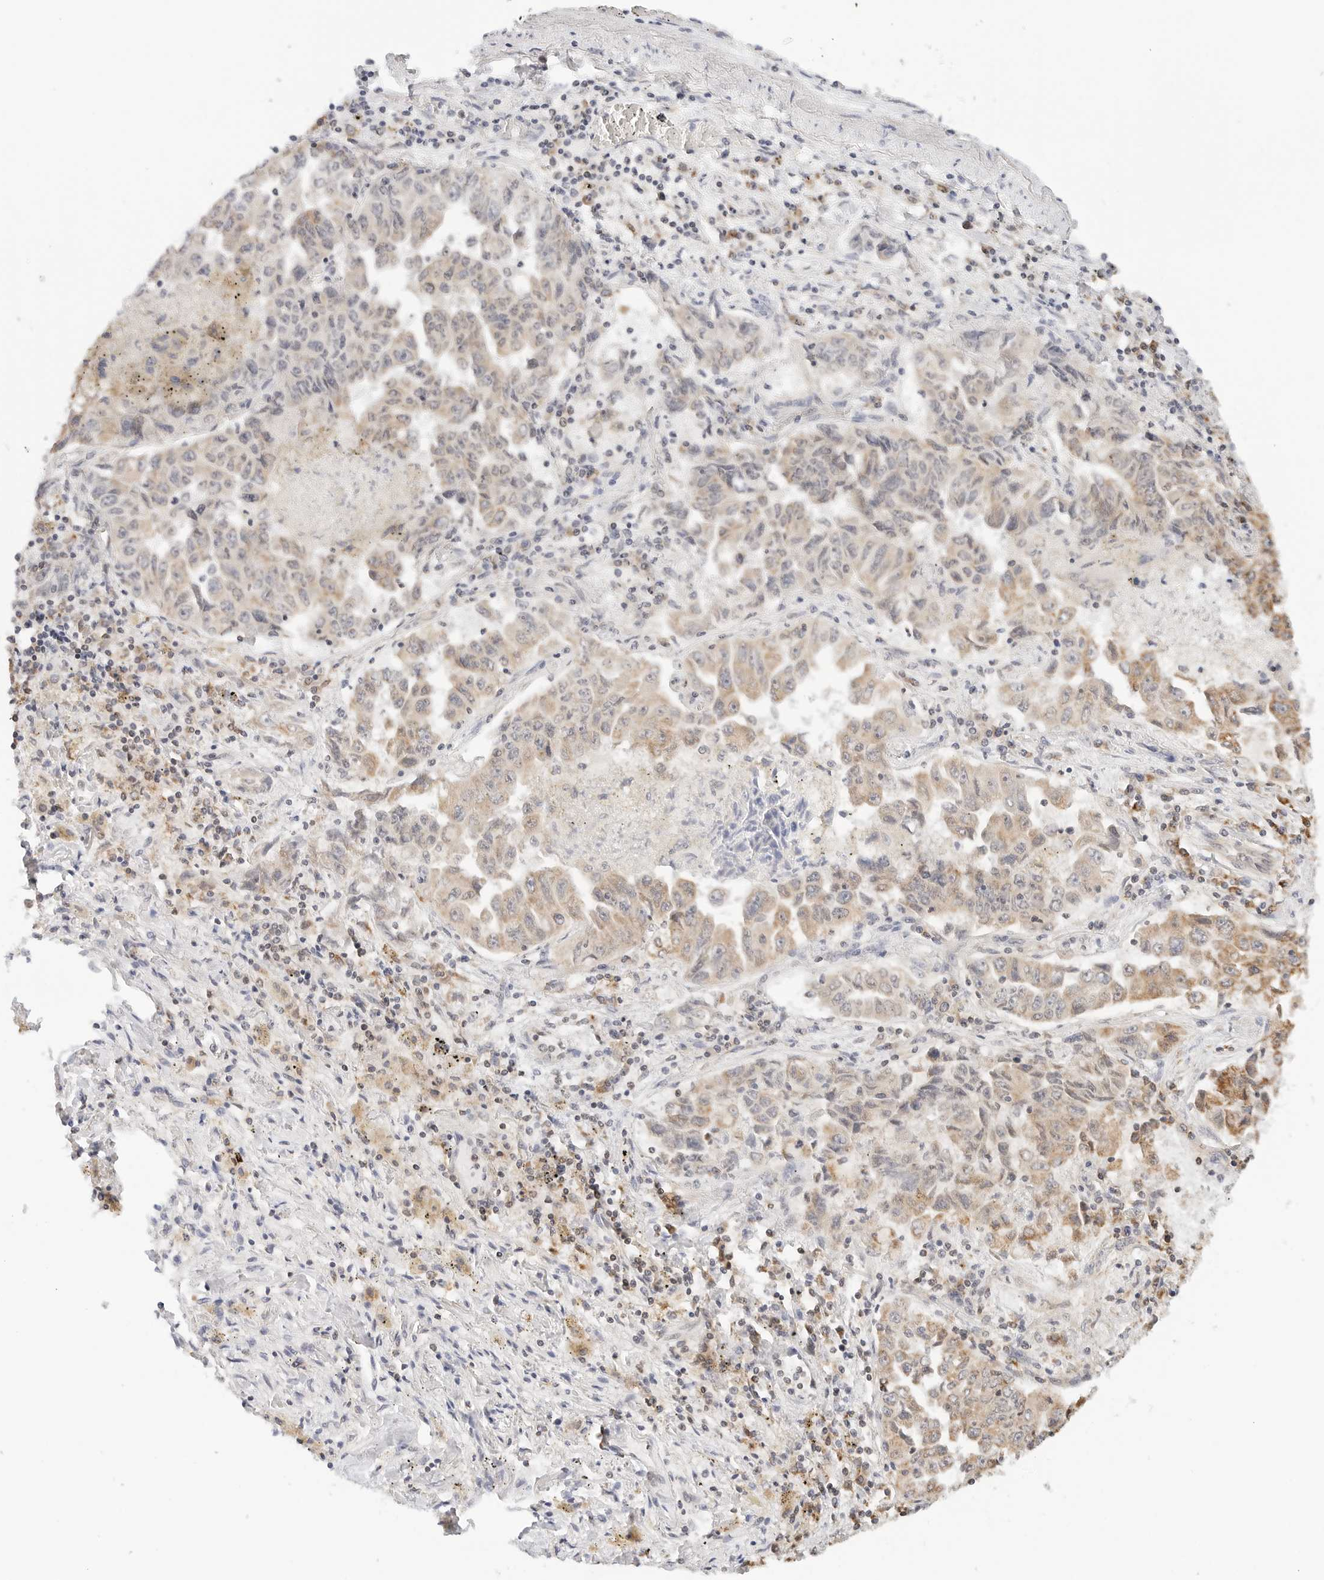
{"staining": {"intensity": "weak", "quantity": ">75%", "location": "cytoplasmic/membranous"}, "tissue": "lung cancer", "cell_type": "Tumor cells", "image_type": "cancer", "snomed": [{"axis": "morphology", "description": "Adenocarcinoma, NOS"}, {"axis": "topography", "description": "Lung"}], "caption": "Immunohistochemistry of human lung cancer (adenocarcinoma) displays low levels of weak cytoplasmic/membranous positivity in approximately >75% of tumor cells.", "gene": "ATL1", "patient": {"sex": "female", "age": 51}}